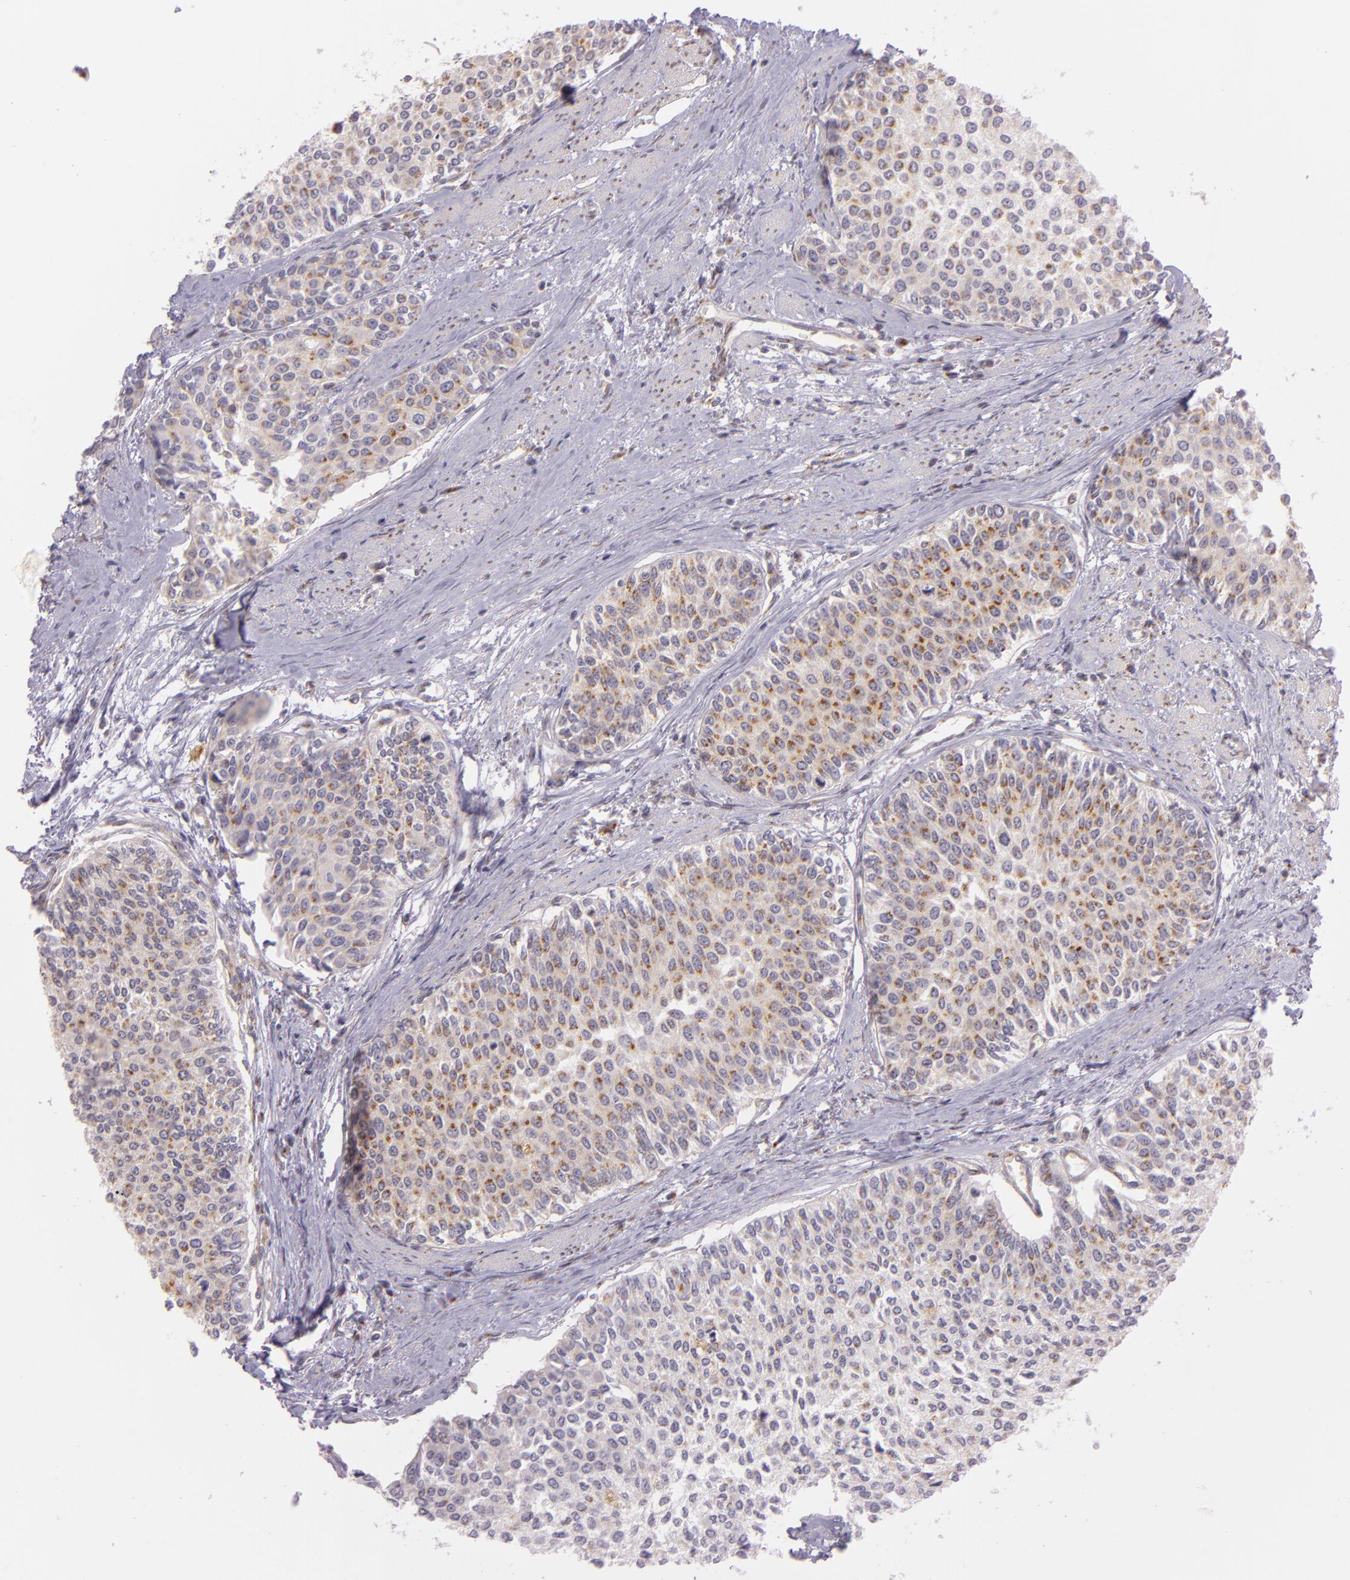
{"staining": {"intensity": "weak", "quantity": ">75%", "location": "cytoplasmic/membranous"}, "tissue": "urothelial cancer", "cell_type": "Tumor cells", "image_type": "cancer", "snomed": [{"axis": "morphology", "description": "Urothelial carcinoma, Low grade"}, {"axis": "topography", "description": "Urinary bladder"}], "caption": "Urothelial cancer was stained to show a protein in brown. There is low levels of weak cytoplasmic/membranous staining in about >75% of tumor cells.", "gene": "LGMN", "patient": {"sex": "female", "age": 73}}